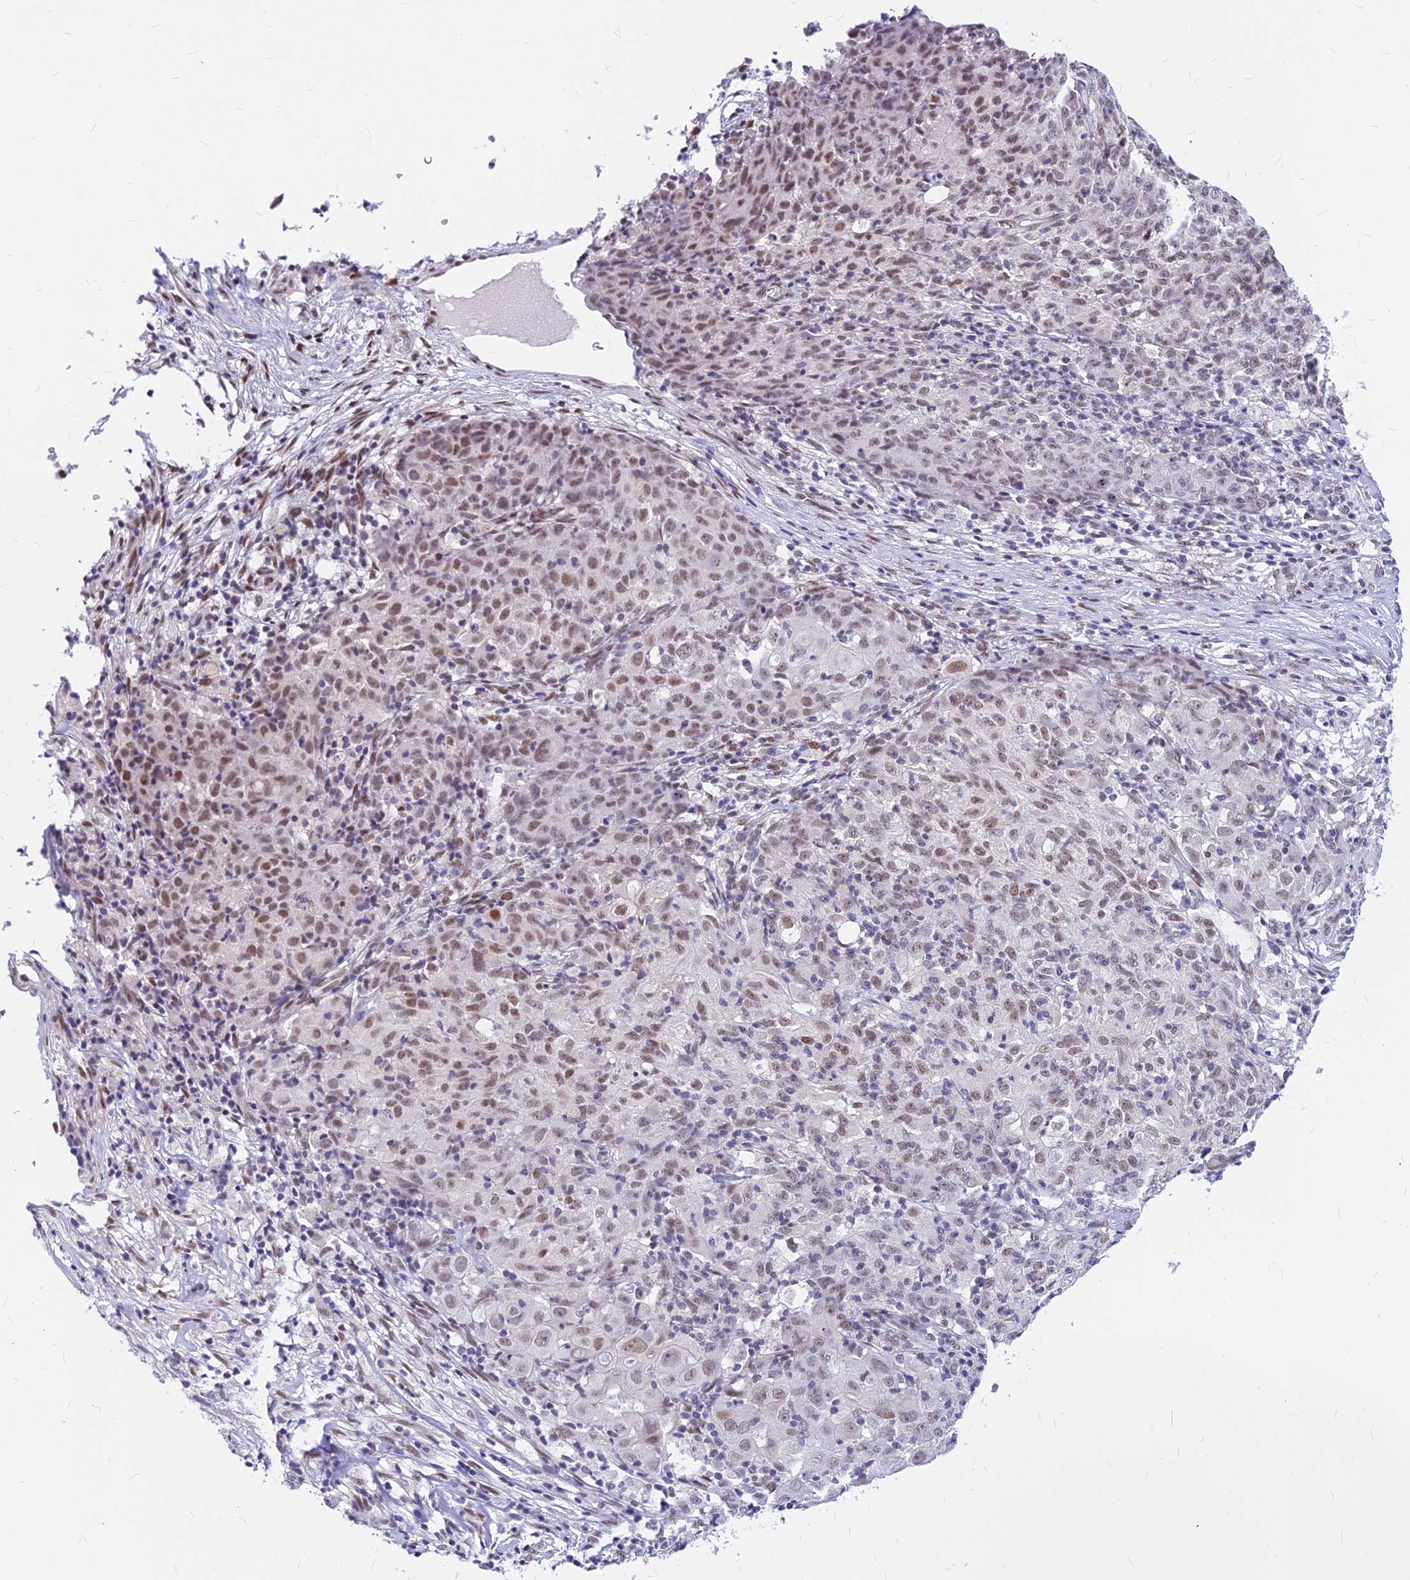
{"staining": {"intensity": "moderate", "quantity": ">75%", "location": "nuclear"}, "tissue": "ovarian cancer", "cell_type": "Tumor cells", "image_type": "cancer", "snomed": [{"axis": "morphology", "description": "Carcinoma, endometroid"}, {"axis": "topography", "description": "Ovary"}], "caption": "A histopathology image of human ovarian cancer stained for a protein displays moderate nuclear brown staining in tumor cells.", "gene": "KCTD13", "patient": {"sex": "female", "age": 42}}